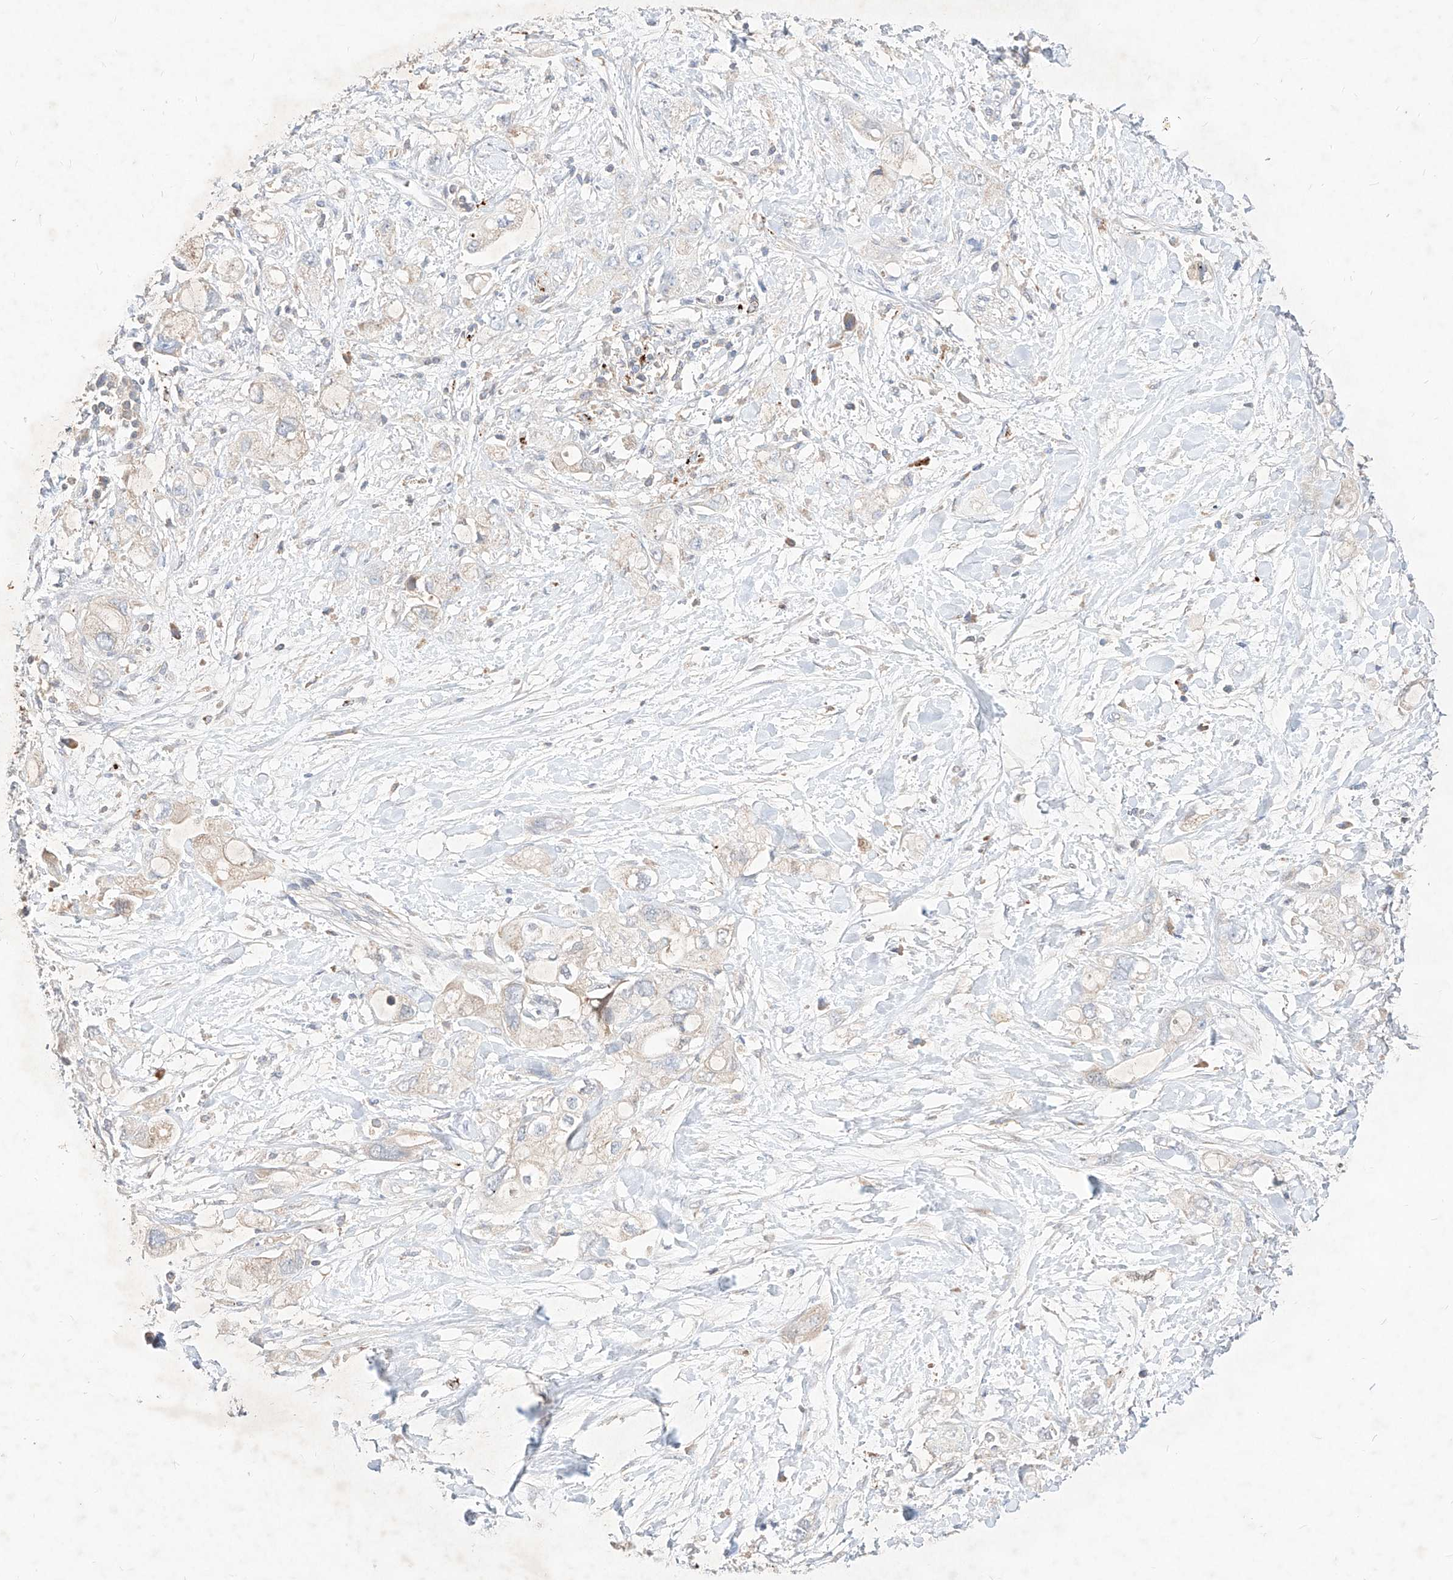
{"staining": {"intensity": "weak", "quantity": "<25%", "location": "cytoplasmic/membranous"}, "tissue": "pancreatic cancer", "cell_type": "Tumor cells", "image_type": "cancer", "snomed": [{"axis": "morphology", "description": "Adenocarcinoma, NOS"}, {"axis": "topography", "description": "Pancreas"}], "caption": "Tumor cells show no significant expression in pancreatic cancer.", "gene": "TSNAX", "patient": {"sex": "female", "age": 56}}